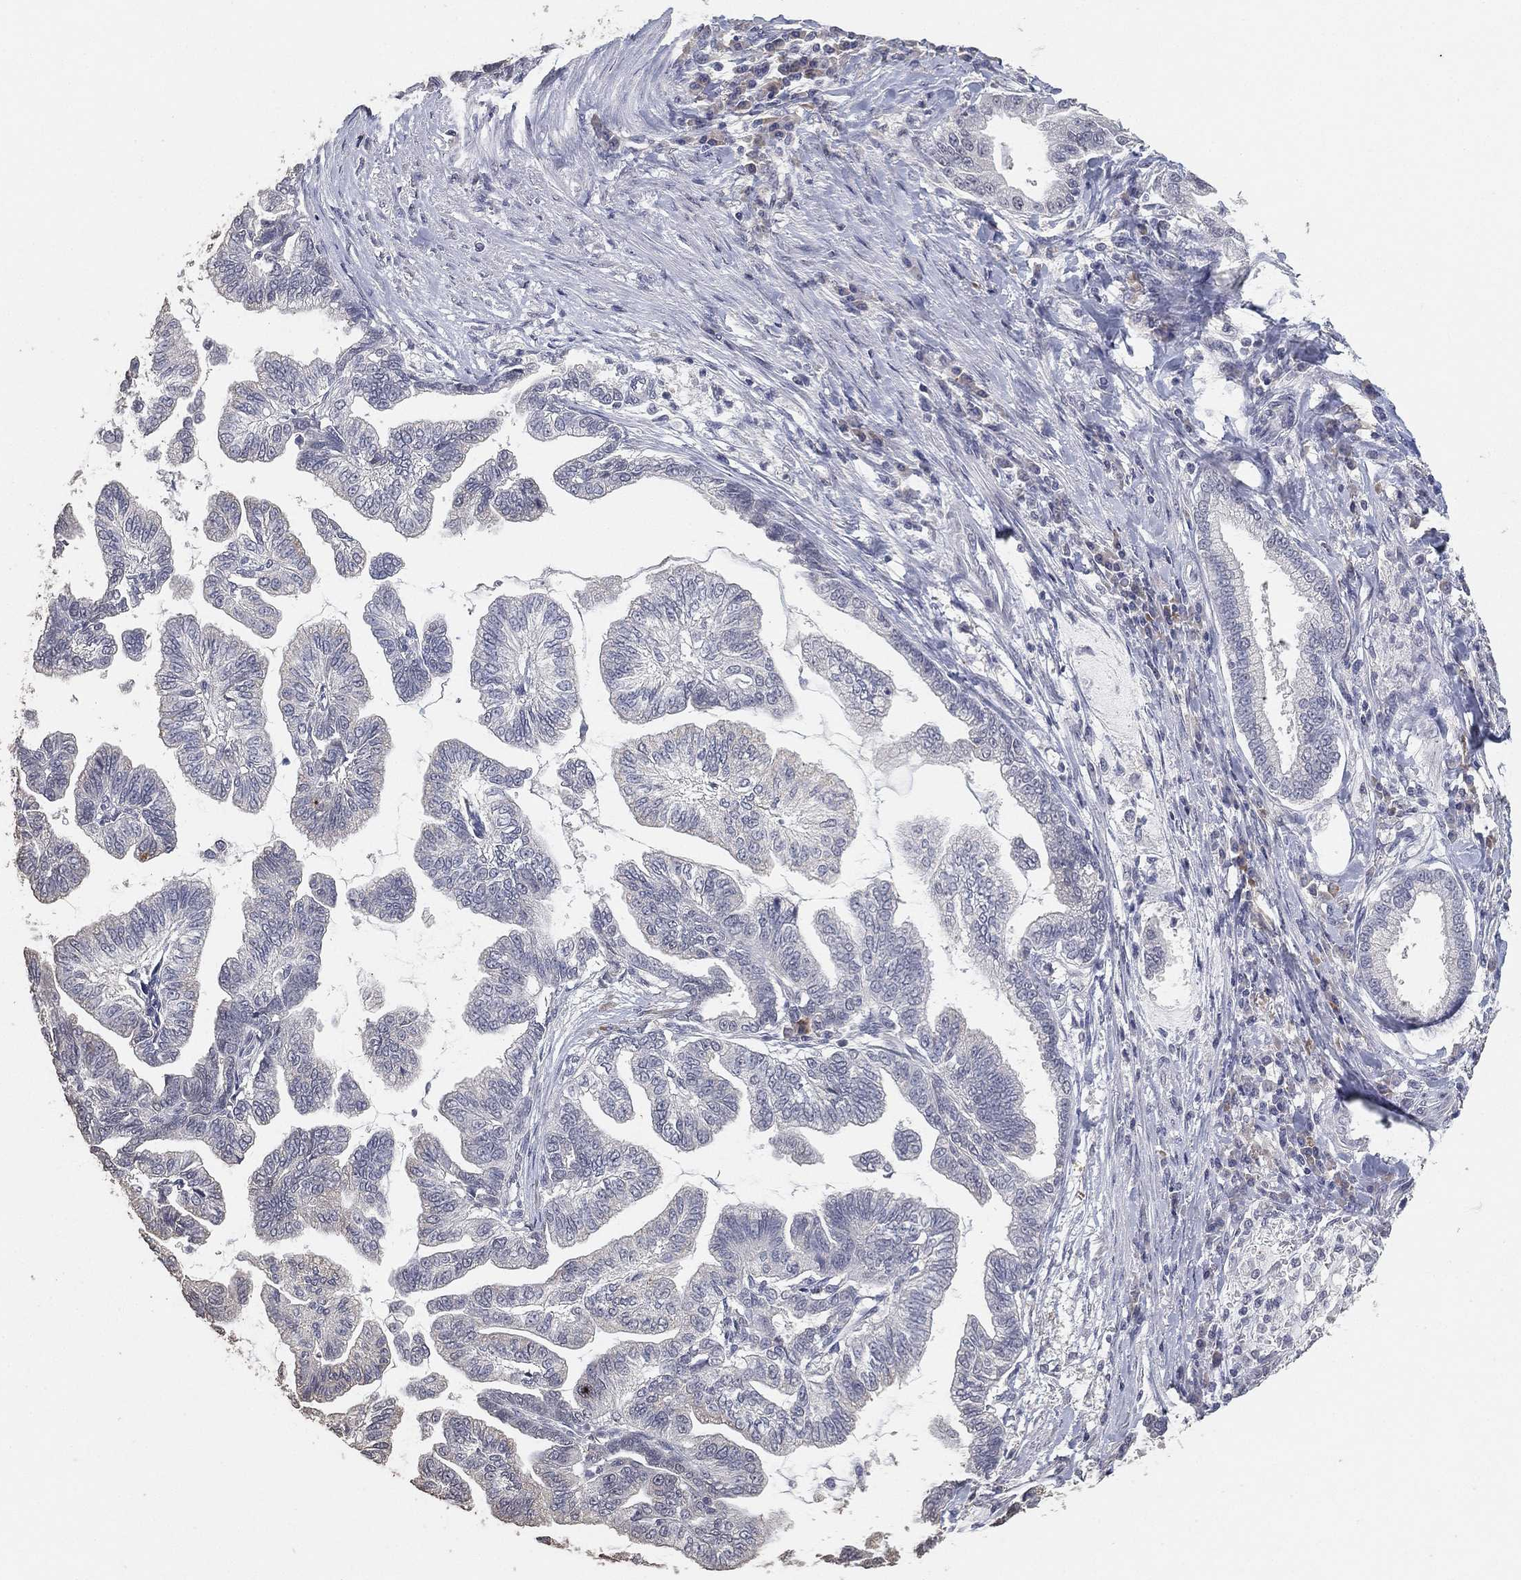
{"staining": {"intensity": "negative", "quantity": "none", "location": "none"}, "tissue": "stomach cancer", "cell_type": "Tumor cells", "image_type": "cancer", "snomed": [{"axis": "morphology", "description": "Adenocarcinoma, NOS"}, {"axis": "topography", "description": "Stomach"}], "caption": "The image shows no significant expression in tumor cells of stomach cancer.", "gene": "DSG1", "patient": {"sex": "male", "age": 83}}